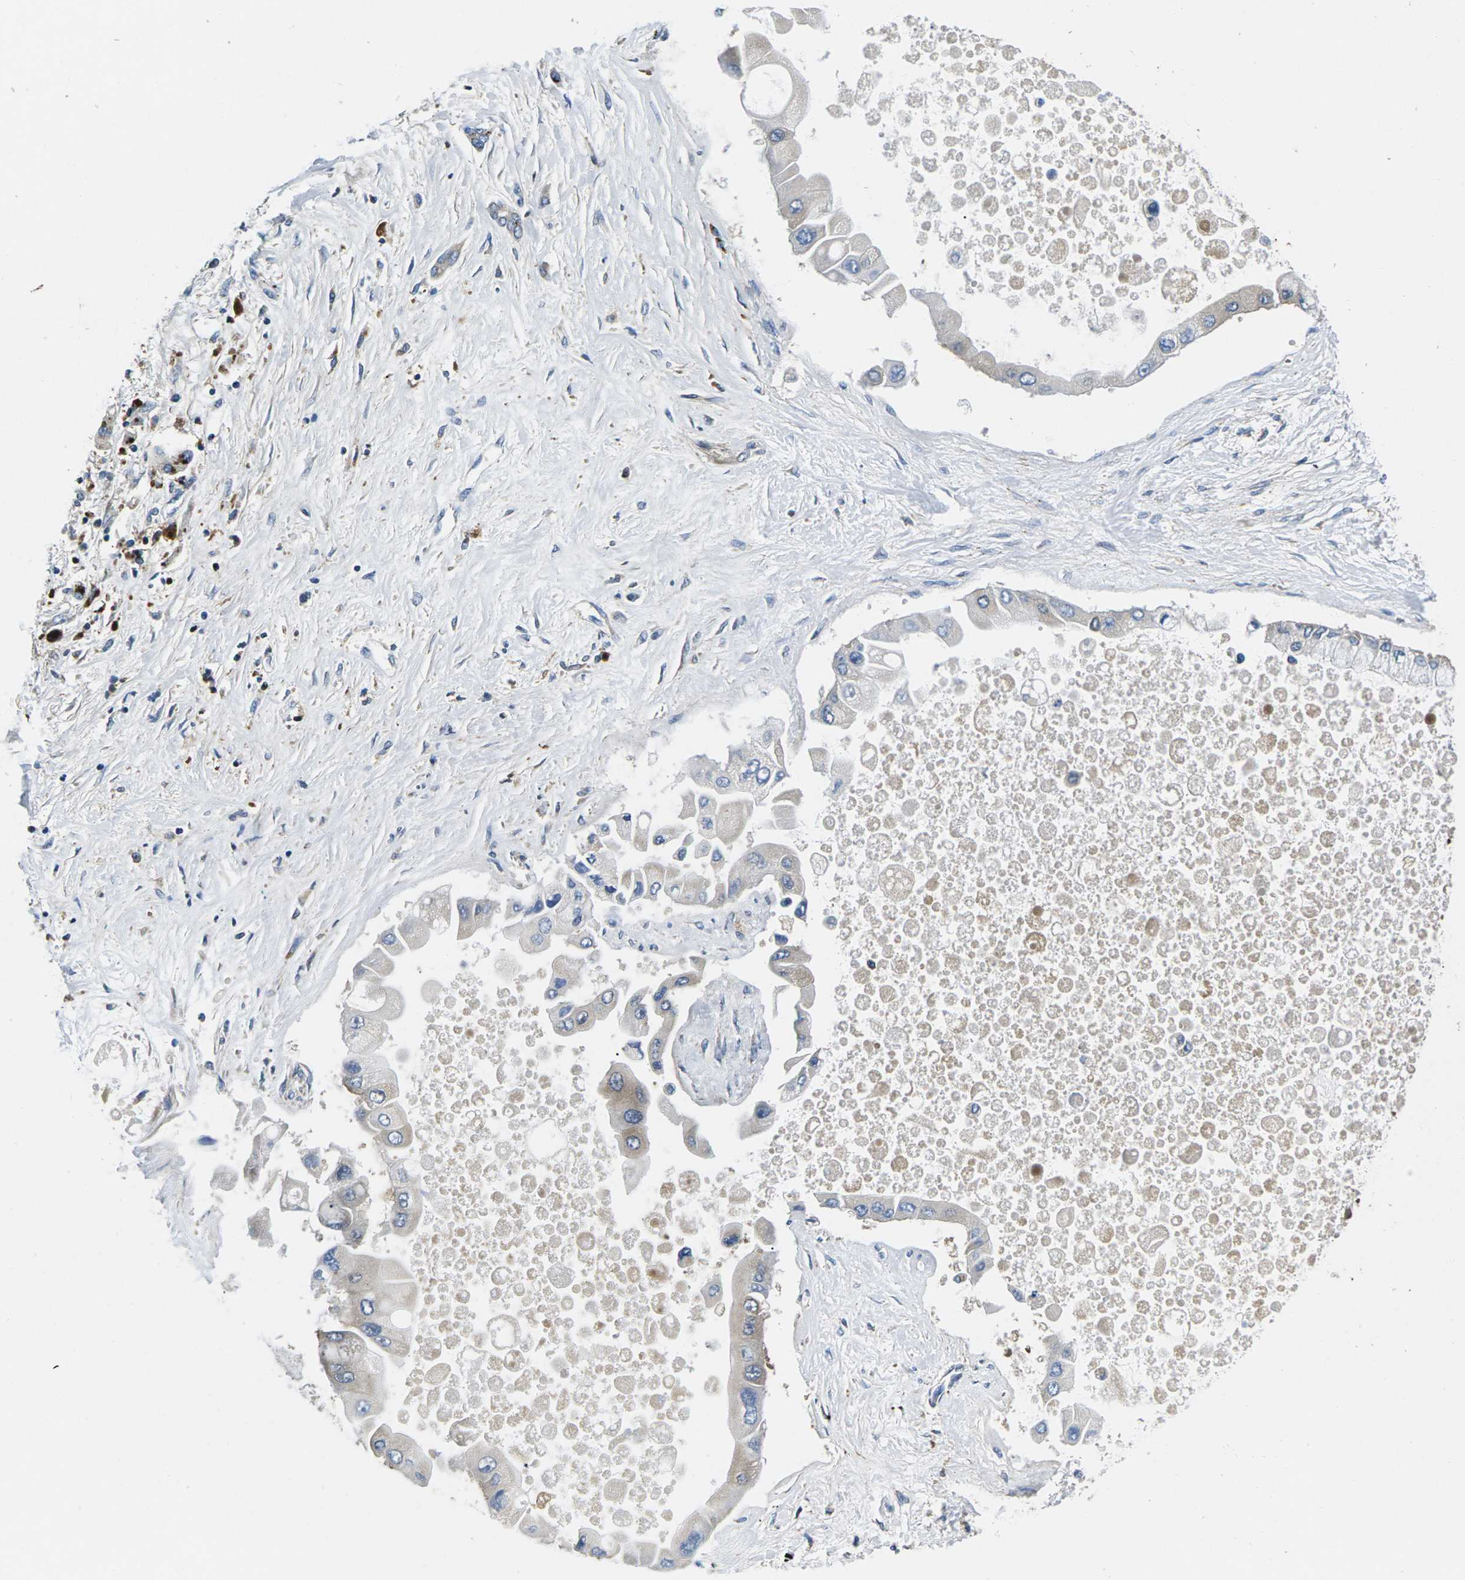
{"staining": {"intensity": "negative", "quantity": "none", "location": "none"}, "tissue": "liver cancer", "cell_type": "Tumor cells", "image_type": "cancer", "snomed": [{"axis": "morphology", "description": "Cholangiocarcinoma"}, {"axis": "topography", "description": "Liver"}], "caption": "This is a image of immunohistochemistry staining of liver cancer, which shows no positivity in tumor cells.", "gene": "PLCE1", "patient": {"sex": "male", "age": 50}}